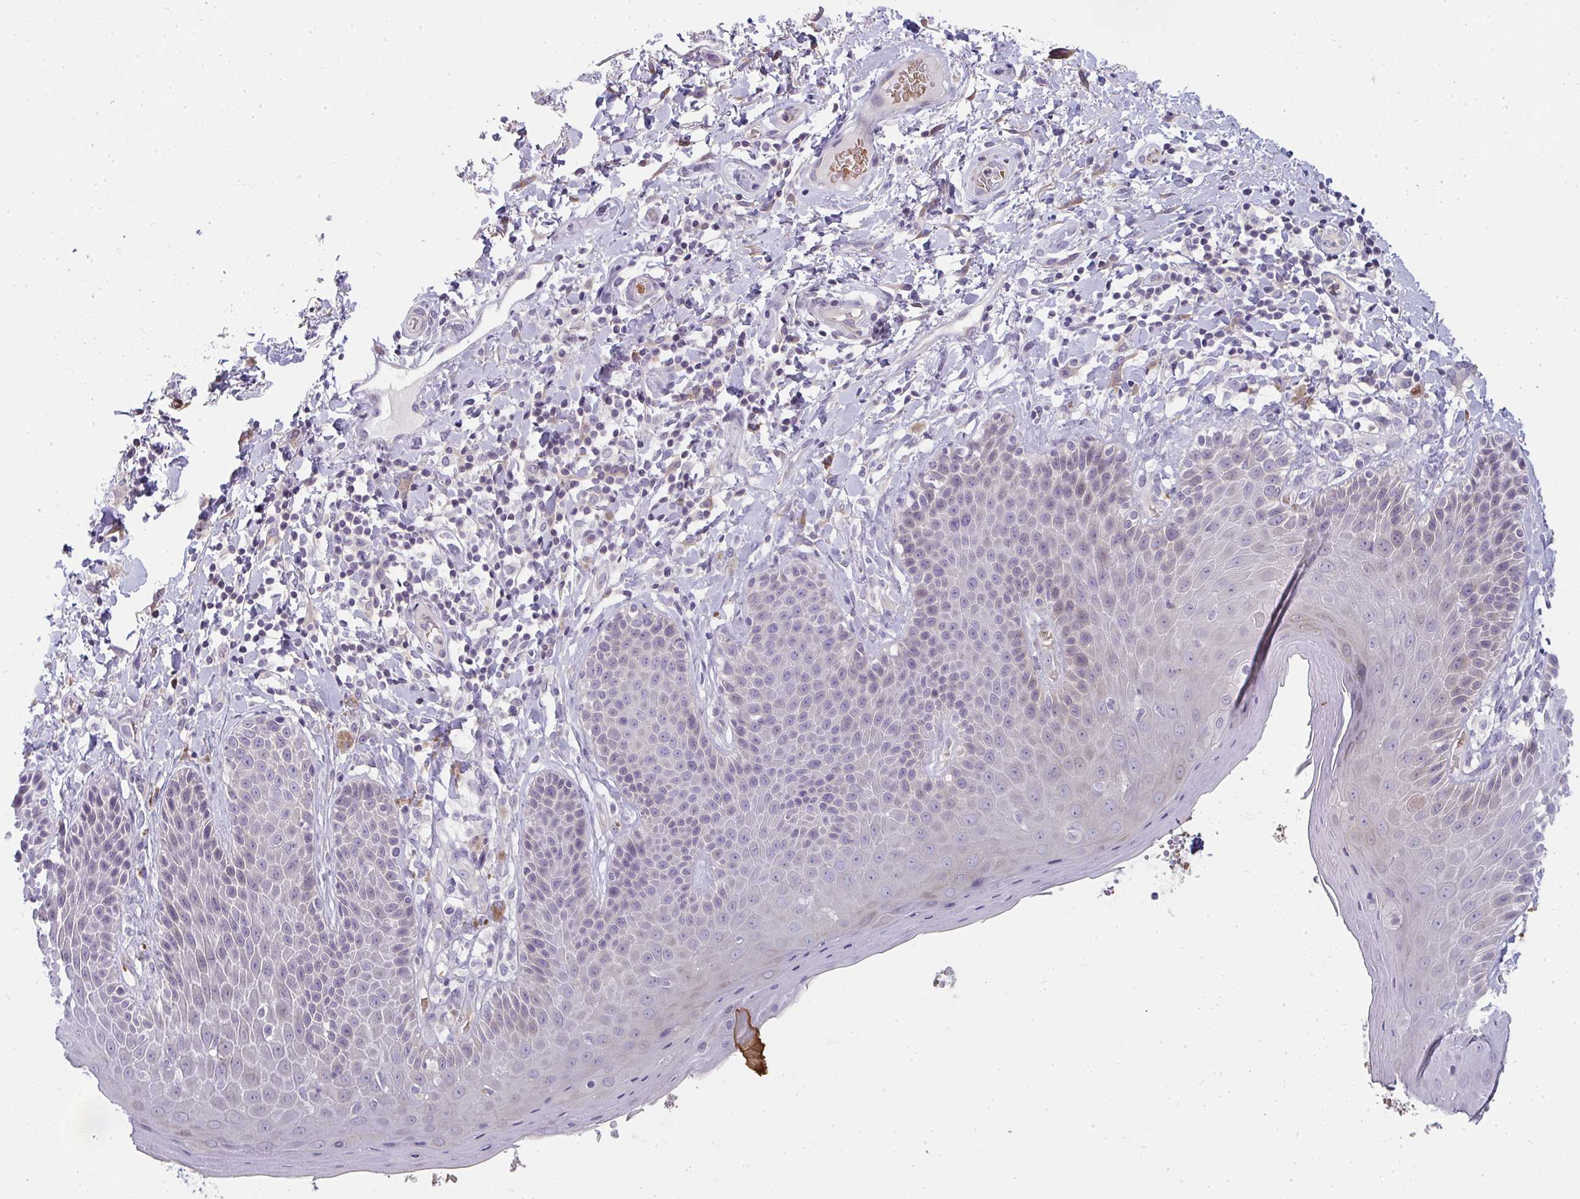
{"staining": {"intensity": "moderate", "quantity": "<25%", "location": "cytoplasmic/membranous"}, "tissue": "skin", "cell_type": "Epidermal cells", "image_type": "normal", "snomed": [{"axis": "morphology", "description": "Normal tissue, NOS"}, {"axis": "topography", "description": "Anal"}, {"axis": "topography", "description": "Peripheral nerve tissue"}], "caption": "Immunohistochemistry histopathology image of benign skin stained for a protein (brown), which displays low levels of moderate cytoplasmic/membranous staining in approximately <25% of epidermal cells.", "gene": "SHB", "patient": {"sex": "male", "age": 51}}